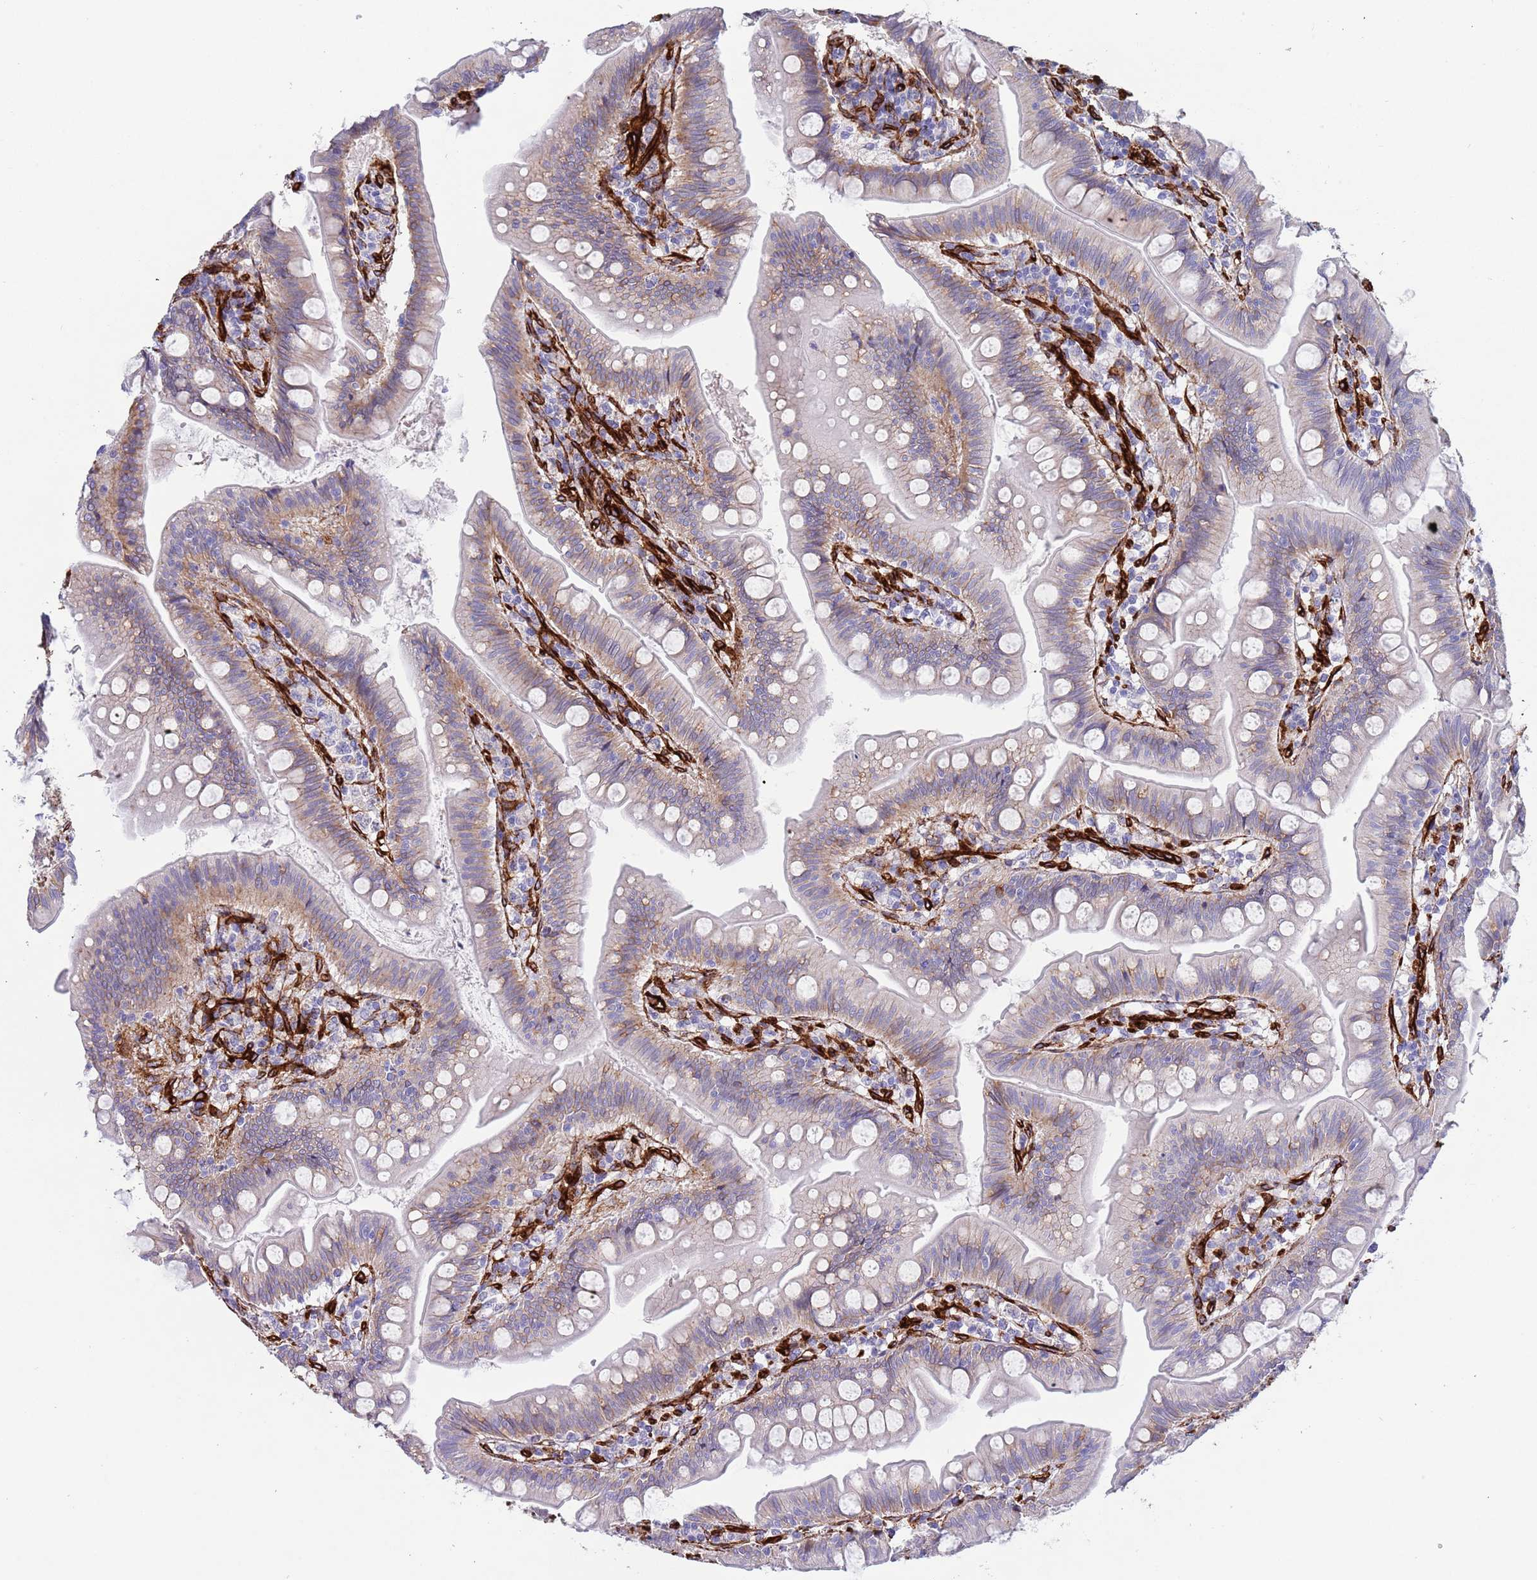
{"staining": {"intensity": "weak", "quantity": "25%-75%", "location": "cytoplasmic/membranous"}, "tissue": "small intestine", "cell_type": "Glandular cells", "image_type": "normal", "snomed": [{"axis": "morphology", "description": "Normal tissue, NOS"}, {"axis": "topography", "description": "Small intestine"}], "caption": "Weak cytoplasmic/membranous expression is seen in approximately 25%-75% of glandular cells in unremarkable small intestine. The staining was performed using DAB (3,3'-diaminobenzidine), with brown indicating positive protein expression. Nuclei are stained blue with hematoxylin.", "gene": "CAV2", "patient": {"sex": "male", "age": 7}}